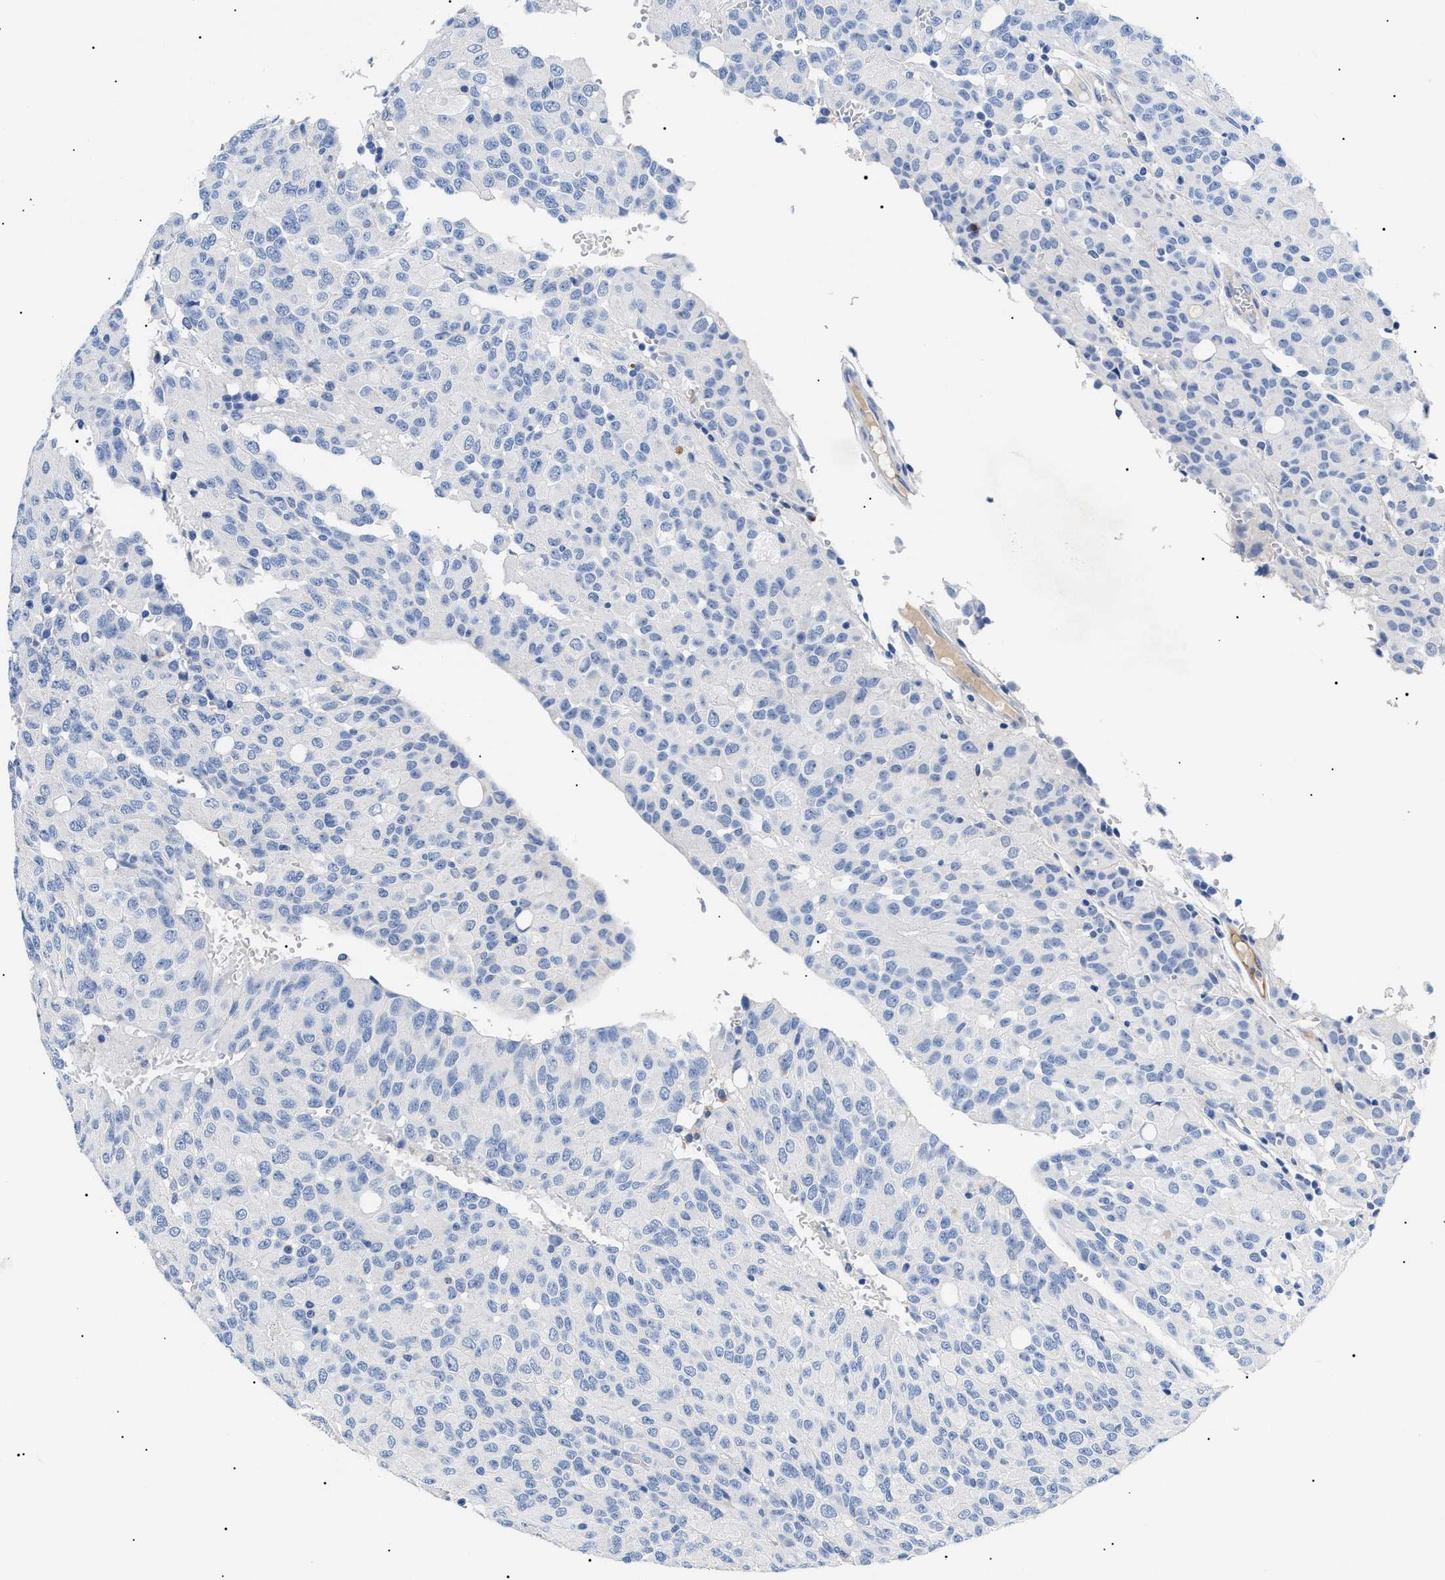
{"staining": {"intensity": "negative", "quantity": "none", "location": "none"}, "tissue": "glioma", "cell_type": "Tumor cells", "image_type": "cancer", "snomed": [{"axis": "morphology", "description": "Glioma, malignant, High grade"}, {"axis": "topography", "description": "Brain"}], "caption": "Photomicrograph shows no significant protein expression in tumor cells of glioma. (Stains: DAB (3,3'-diaminobenzidine) immunohistochemistry (IHC) with hematoxylin counter stain, Microscopy: brightfield microscopy at high magnification).", "gene": "ACKR1", "patient": {"sex": "male", "age": 32}}